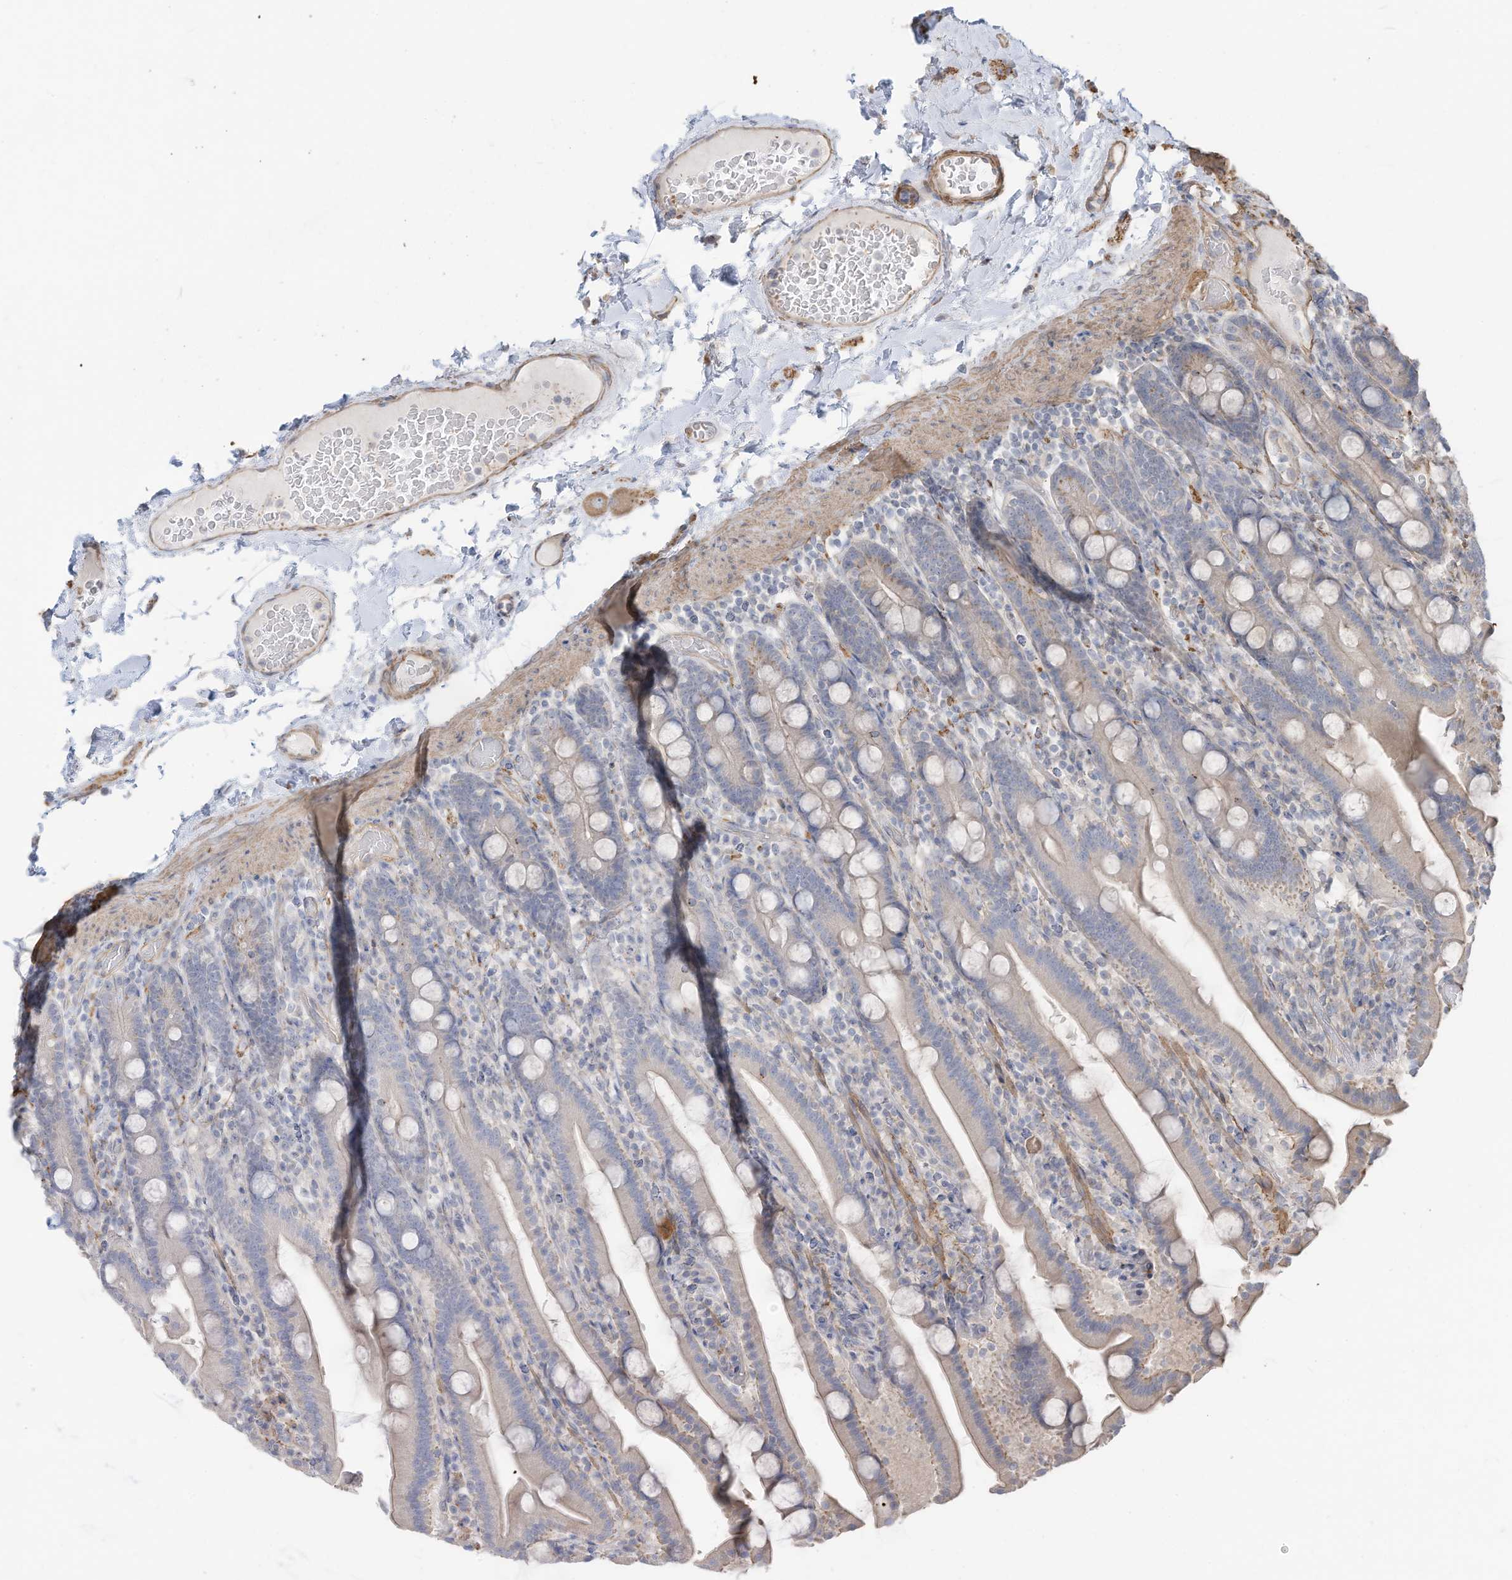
{"staining": {"intensity": "strong", "quantity": "<25%", "location": "cytoplasmic/membranous"}, "tissue": "duodenum", "cell_type": "Glandular cells", "image_type": "normal", "snomed": [{"axis": "morphology", "description": "Normal tissue, NOS"}, {"axis": "topography", "description": "Duodenum"}], "caption": "Duodenum stained for a protein (brown) reveals strong cytoplasmic/membranous positive staining in about <25% of glandular cells.", "gene": "SLC17A7", "patient": {"sex": "male", "age": 55}}